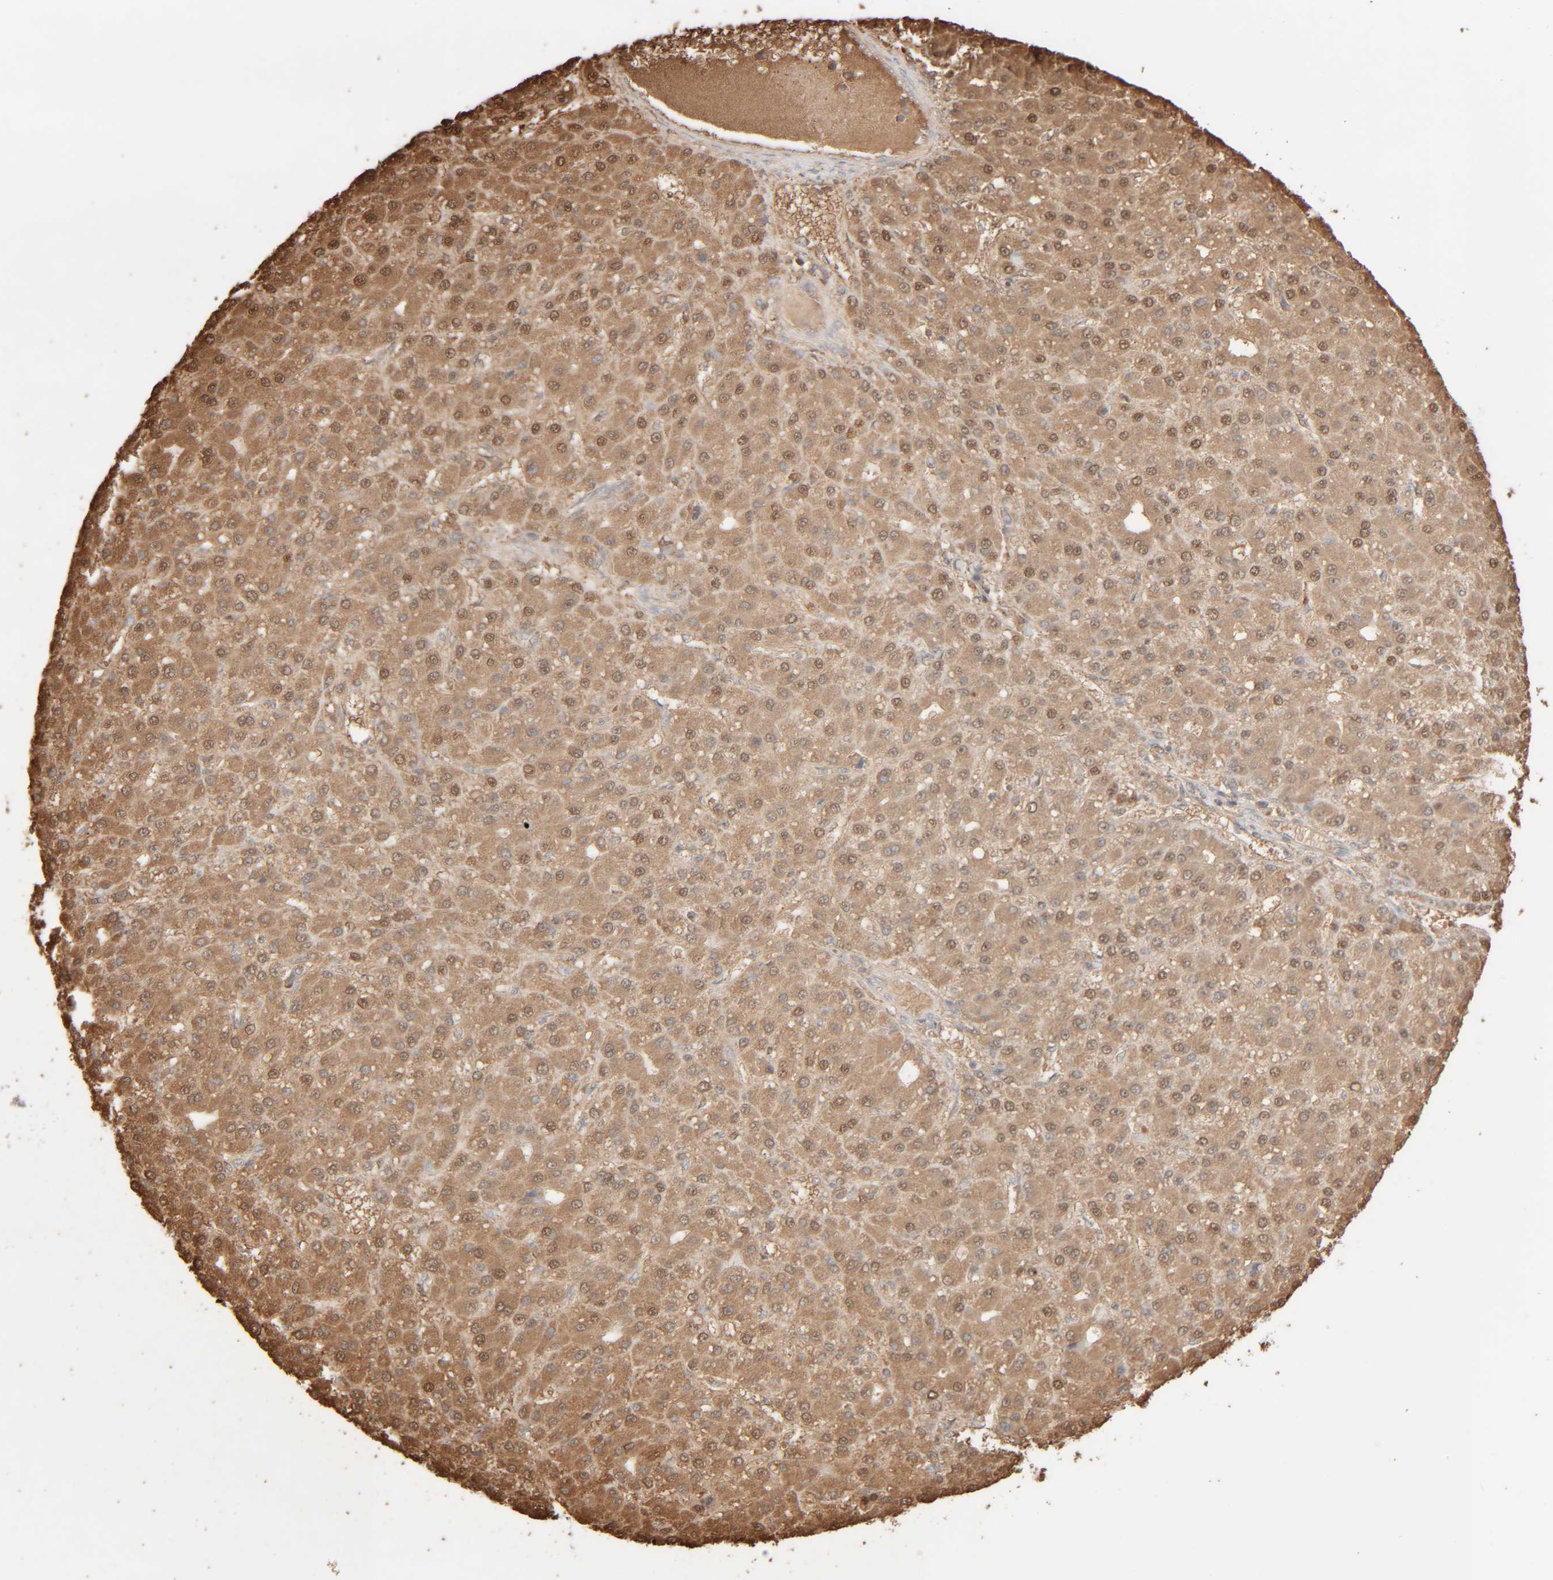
{"staining": {"intensity": "moderate", "quantity": ">75%", "location": "cytoplasmic/membranous,nuclear"}, "tissue": "liver cancer", "cell_type": "Tumor cells", "image_type": "cancer", "snomed": [{"axis": "morphology", "description": "Carcinoma, Hepatocellular, NOS"}, {"axis": "topography", "description": "Liver"}], "caption": "A histopathology image showing moderate cytoplasmic/membranous and nuclear staining in about >75% of tumor cells in hepatocellular carcinoma (liver), as visualized by brown immunohistochemical staining.", "gene": "RIDA", "patient": {"sex": "male", "age": 67}}